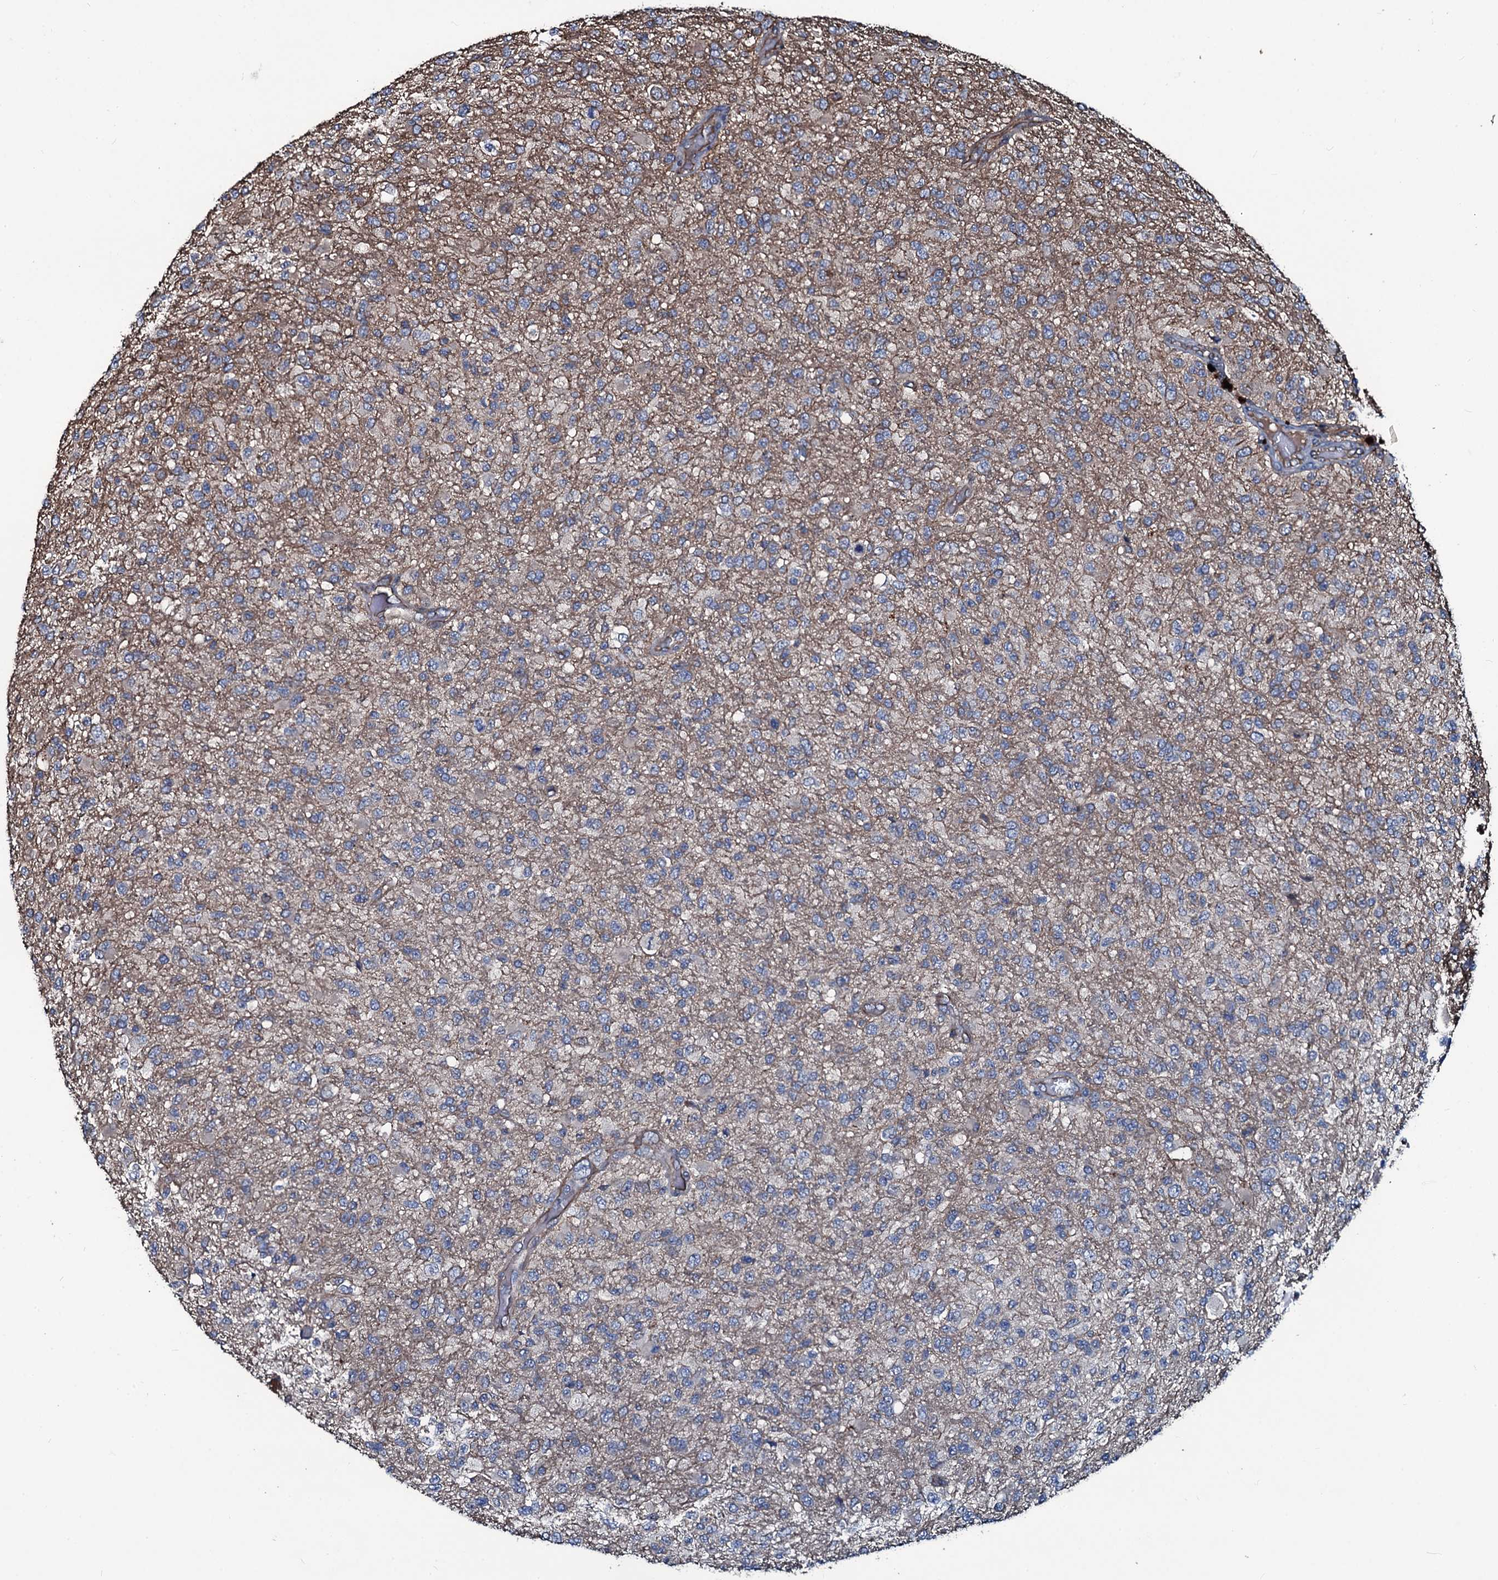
{"staining": {"intensity": "weak", "quantity": "<25%", "location": "cytoplasmic/membranous"}, "tissue": "glioma", "cell_type": "Tumor cells", "image_type": "cancer", "snomed": [{"axis": "morphology", "description": "Glioma, malignant, High grade"}, {"axis": "topography", "description": "Brain"}], "caption": "The image displays no significant positivity in tumor cells of glioma.", "gene": "DMAC2", "patient": {"sex": "female", "age": 74}}